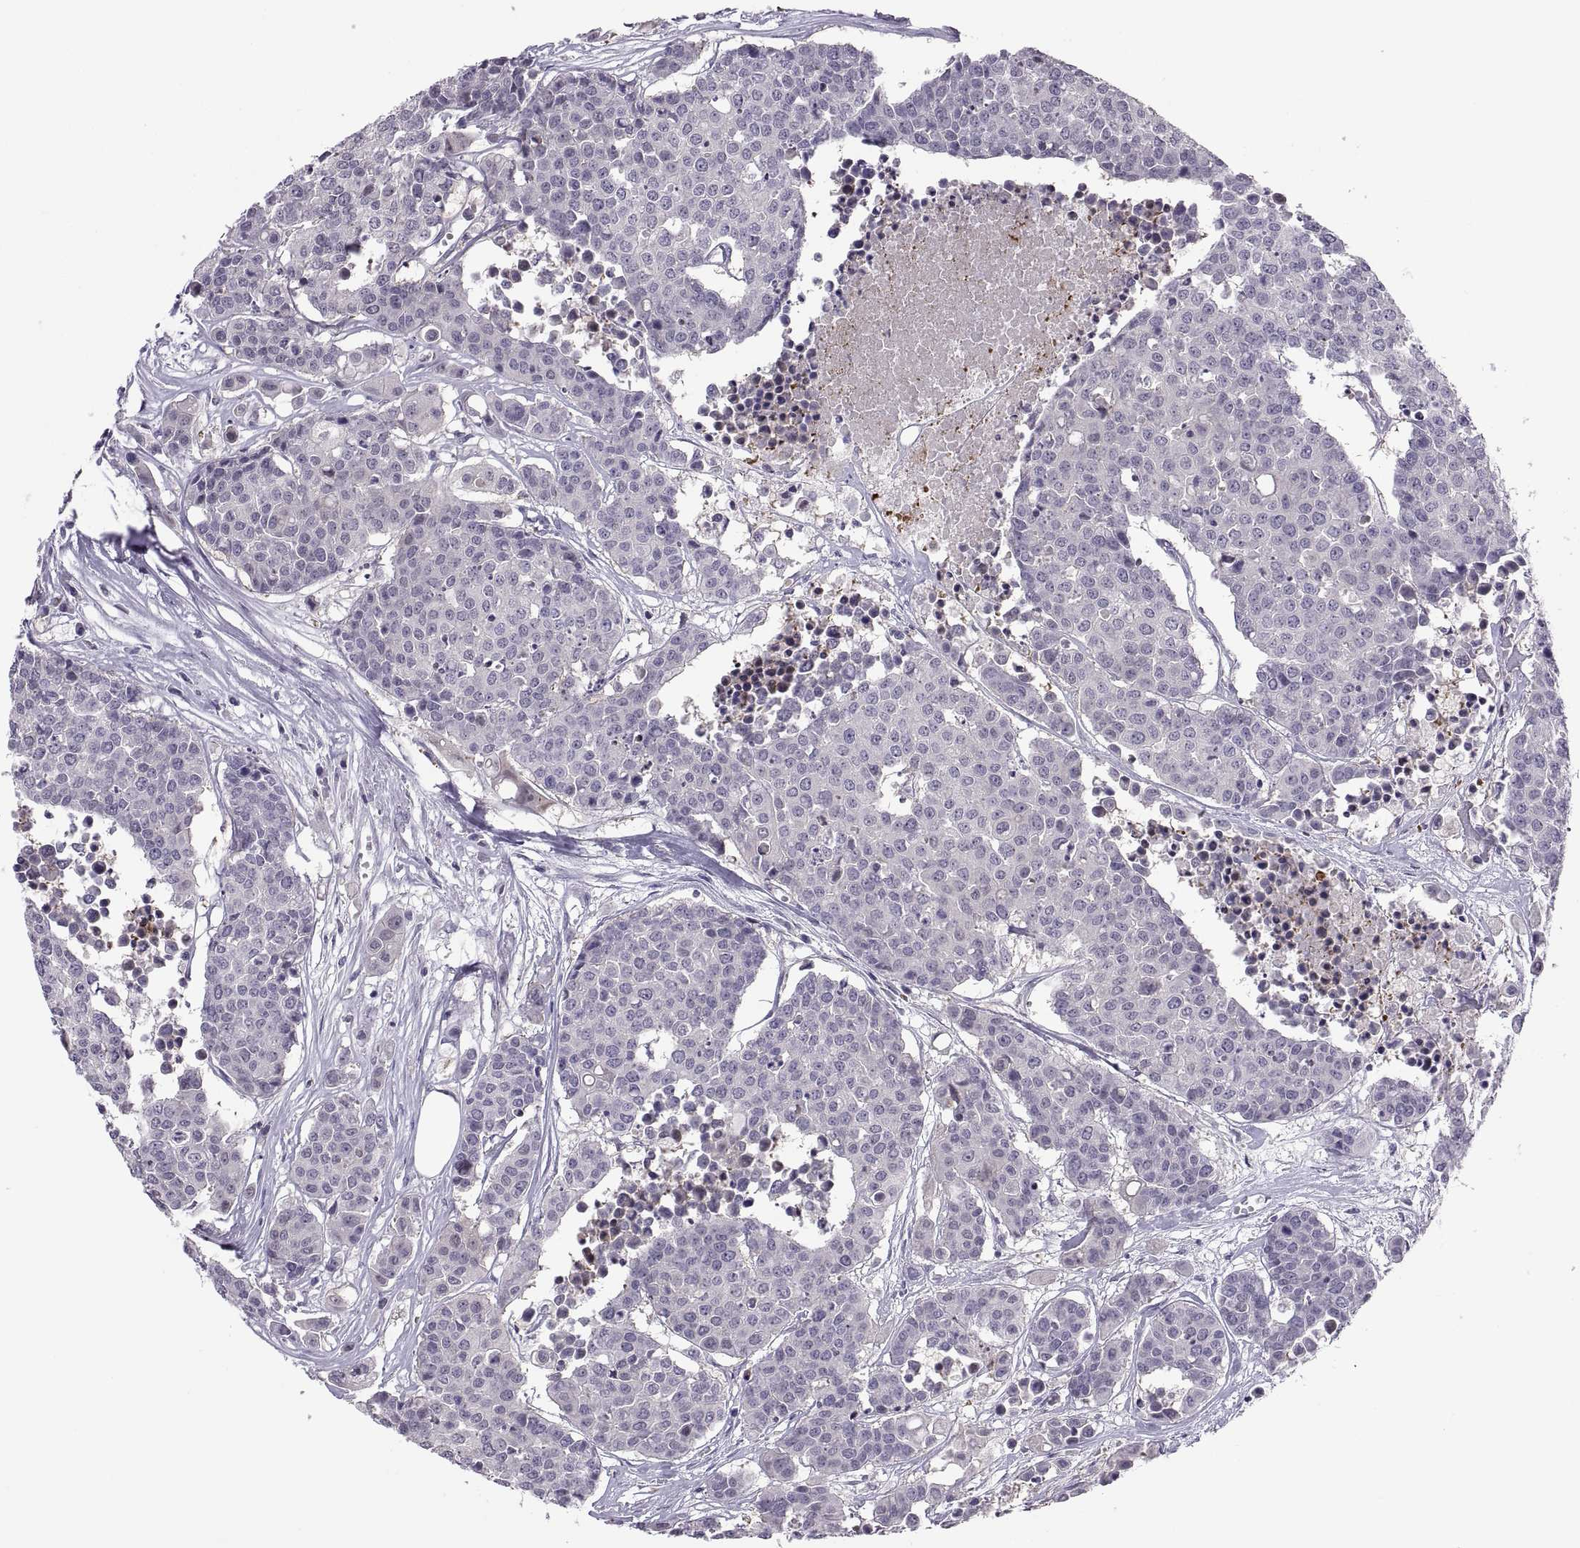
{"staining": {"intensity": "negative", "quantity": "none", "location": "none"}, "tissue": "carcinoid", "cell_type": "Tumor cells", "image_type": "cancer", "snomed": [{"axis": "morphology", "description": "Carcinoid, malignant, NOS"}, {"axis": "topography", "description": "Colon"}], "caption": "Tumor cells show no significant expression in carcinoid (malignant). (Immunohistochemistry, brightfield microscopy, high magnification).", "gene": "TTC21A", "patient": {"sex": "male", "age": 81}}